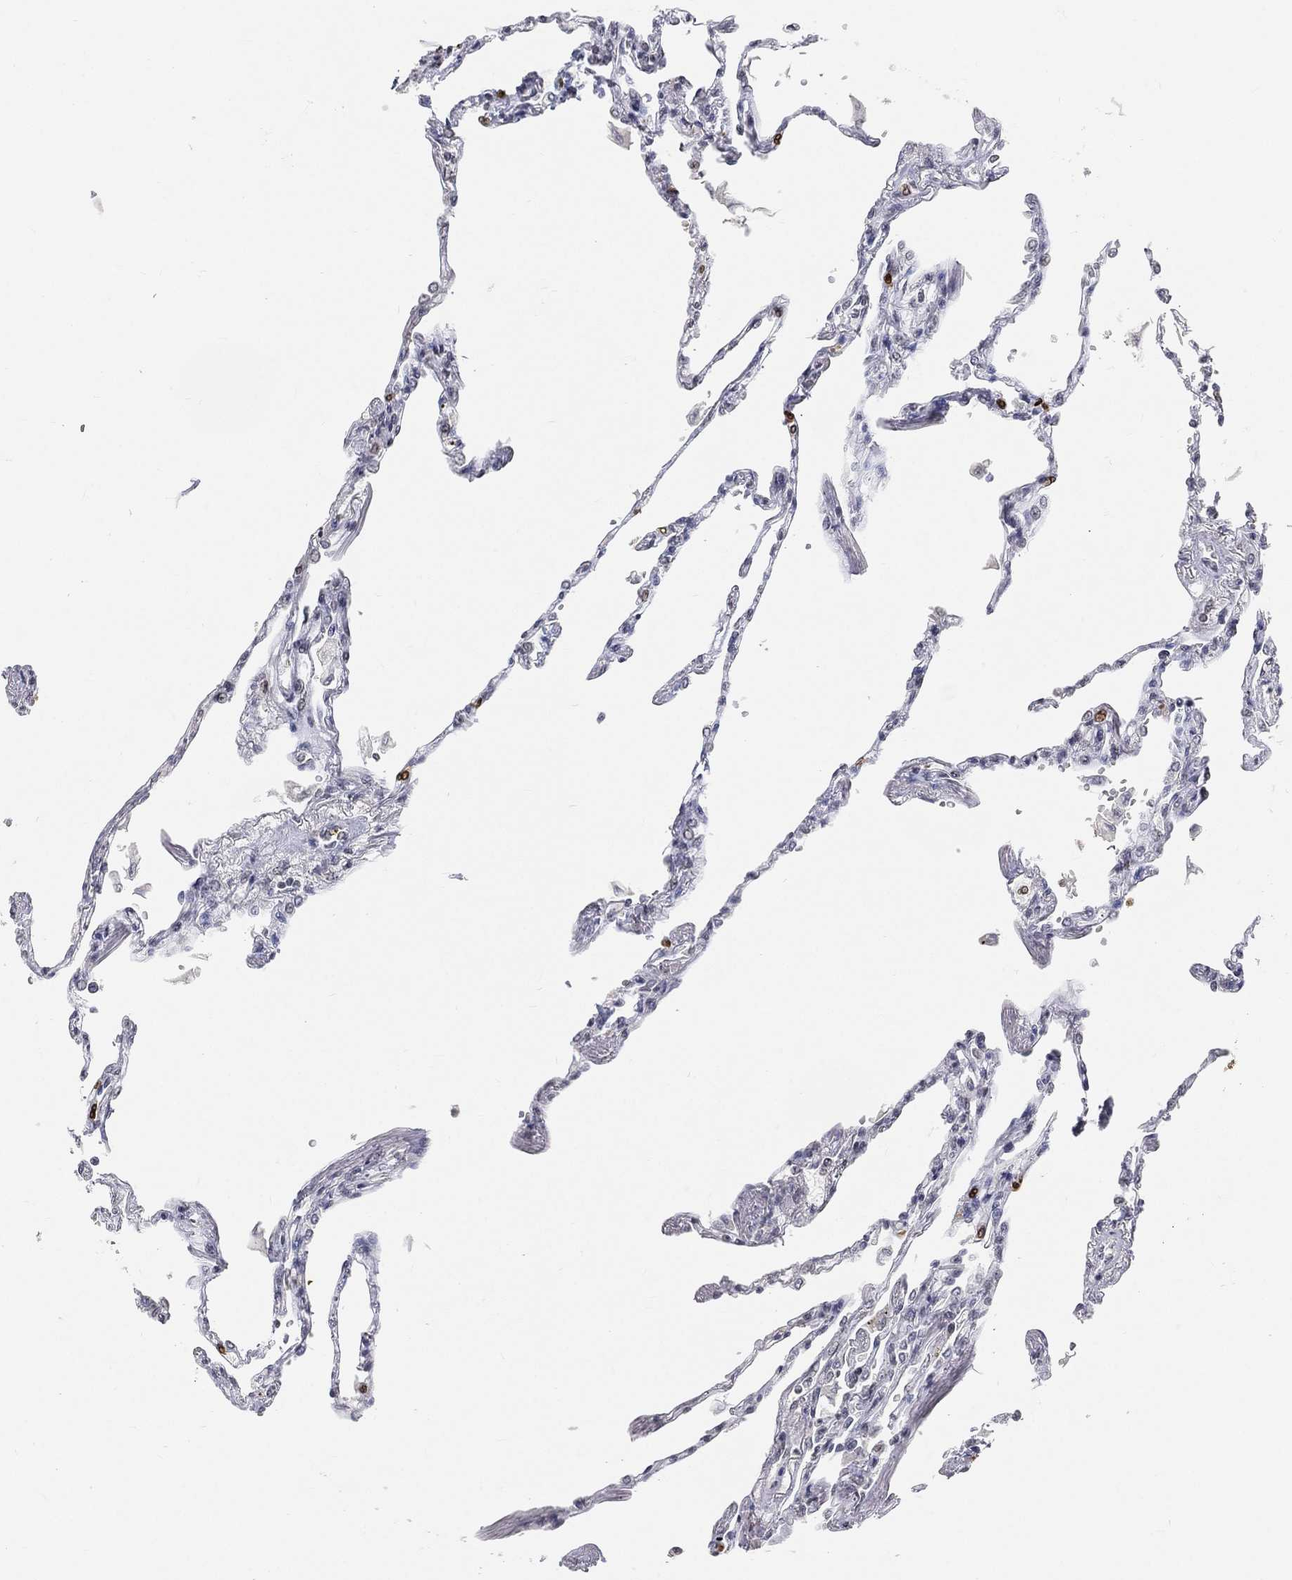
{"staining": {"intensity": "negative", "quantity": "none", "location": "none"}, "tissue": "lung", "cell_type": "Alveolar cells", "image_type": "normal", "snomed": [{"axis": "morphology", "description": "Normal tissue, NOS"}, {"axis": "topography", "description": "Lung"}], "caption": "Alveolar cells show no significant protein positivity in normal lung. (Immunohistochemistry, brightfield microscopy, high magnification).", "gene": "ARG1", "patient": {"sex": "male", "age": 78}}